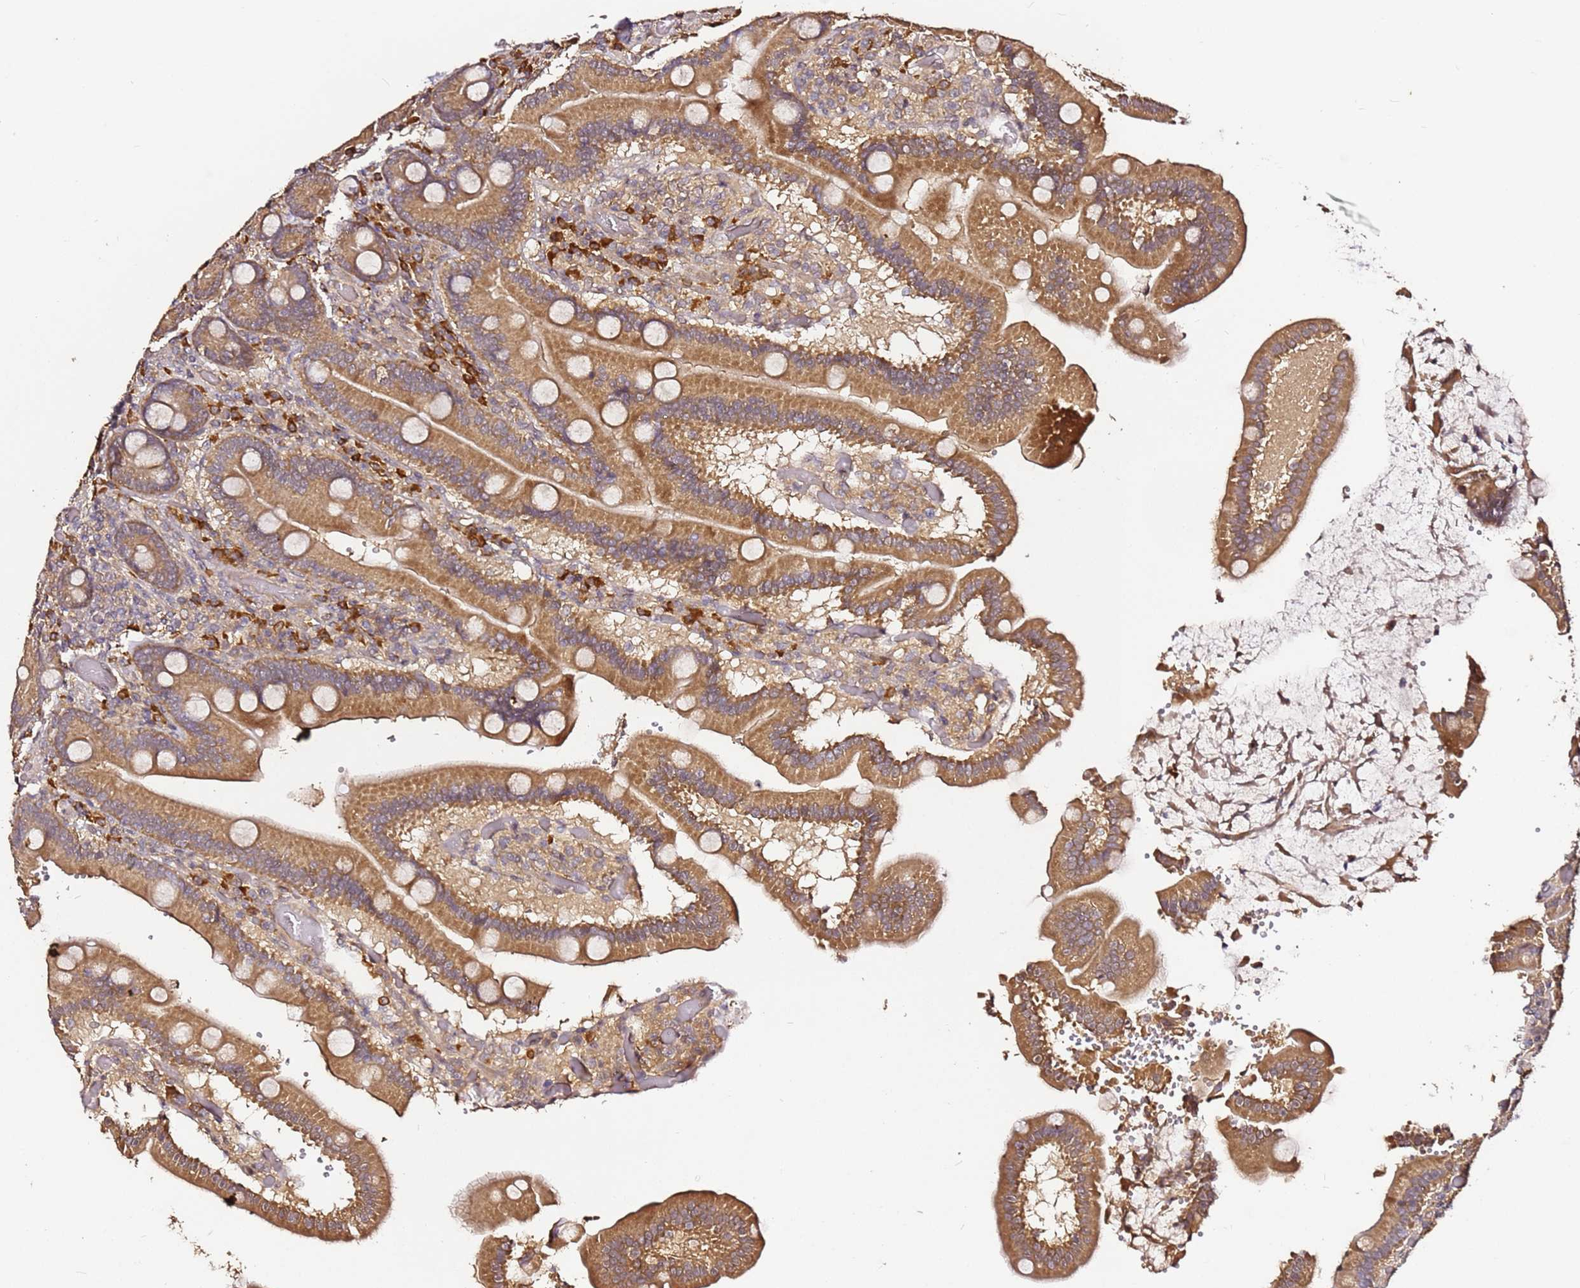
{"staining": {"intensity": "moderate", "quantity": ">75%", "location": "cytoplasmic/membranous"}, "tissue": "duodenum", "cell_type": "Glandular cells", "image_type": "normal", "snomed": [{"axis": "morphology", "description": "Normal tissue, NOS"}, {"axis": "topography", "description": "Duodenum"}], "caption": "About >75% of glandular cells in unremarkable duodenum display moderate cytoplasmic/membranous protein expression as visualized by brown immunohistochemical staining.", "gene": "C6orf136", "patient": {"sex": "female", "age": 62}}